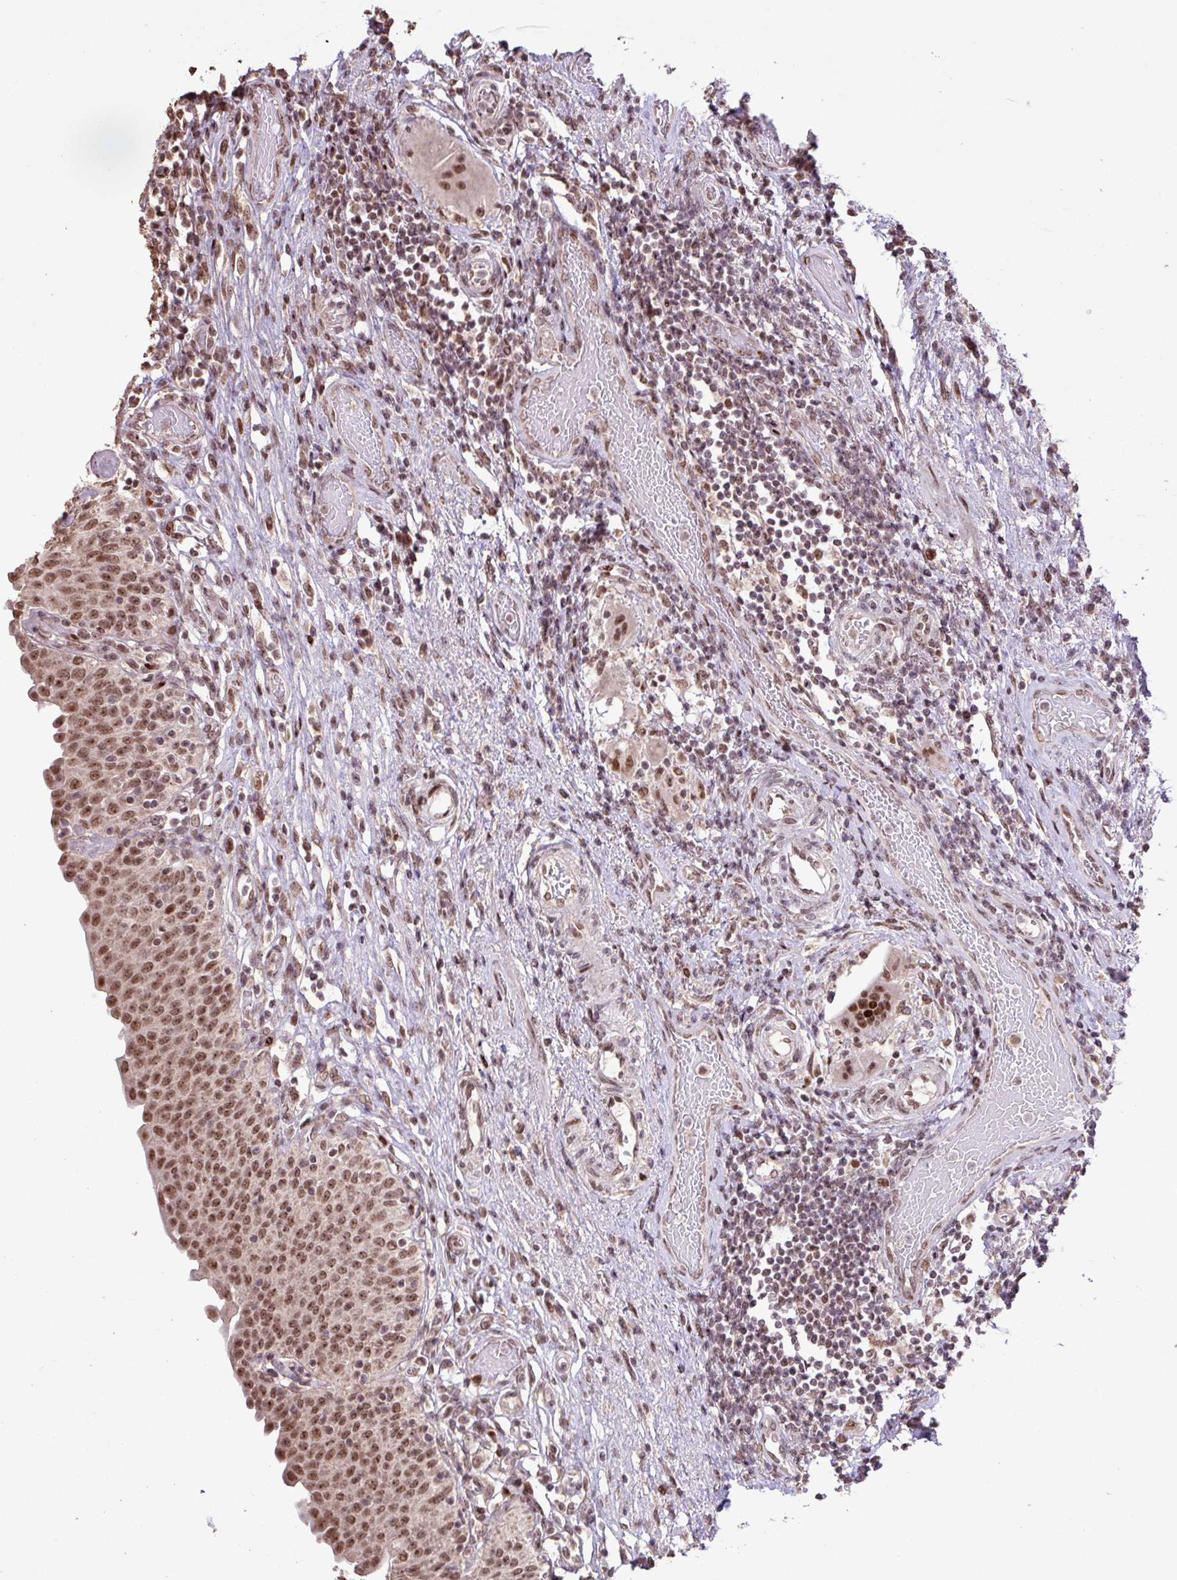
{"staining": {"intensity": "moderate", "quantity": ">75%", "location": "nuclear"}, "tissue": "urinary bladder", "cell_type": "Urothelial cells", "image_type": "normal", "snomed": [{"axis": "morphology", "description": "Normal tissue, NOS"}, {"axis": "topography", "description": "Urinary bladder"}], "caption": "DAB (3,3'-diaminobenzidine) immunohistochemical staining of benign urinary bladder shows moderate nuclear protein expression in about >75% of urothelial cells.", "gene": "ZNF709", "patient": {"sex": "male", "age": 71}}